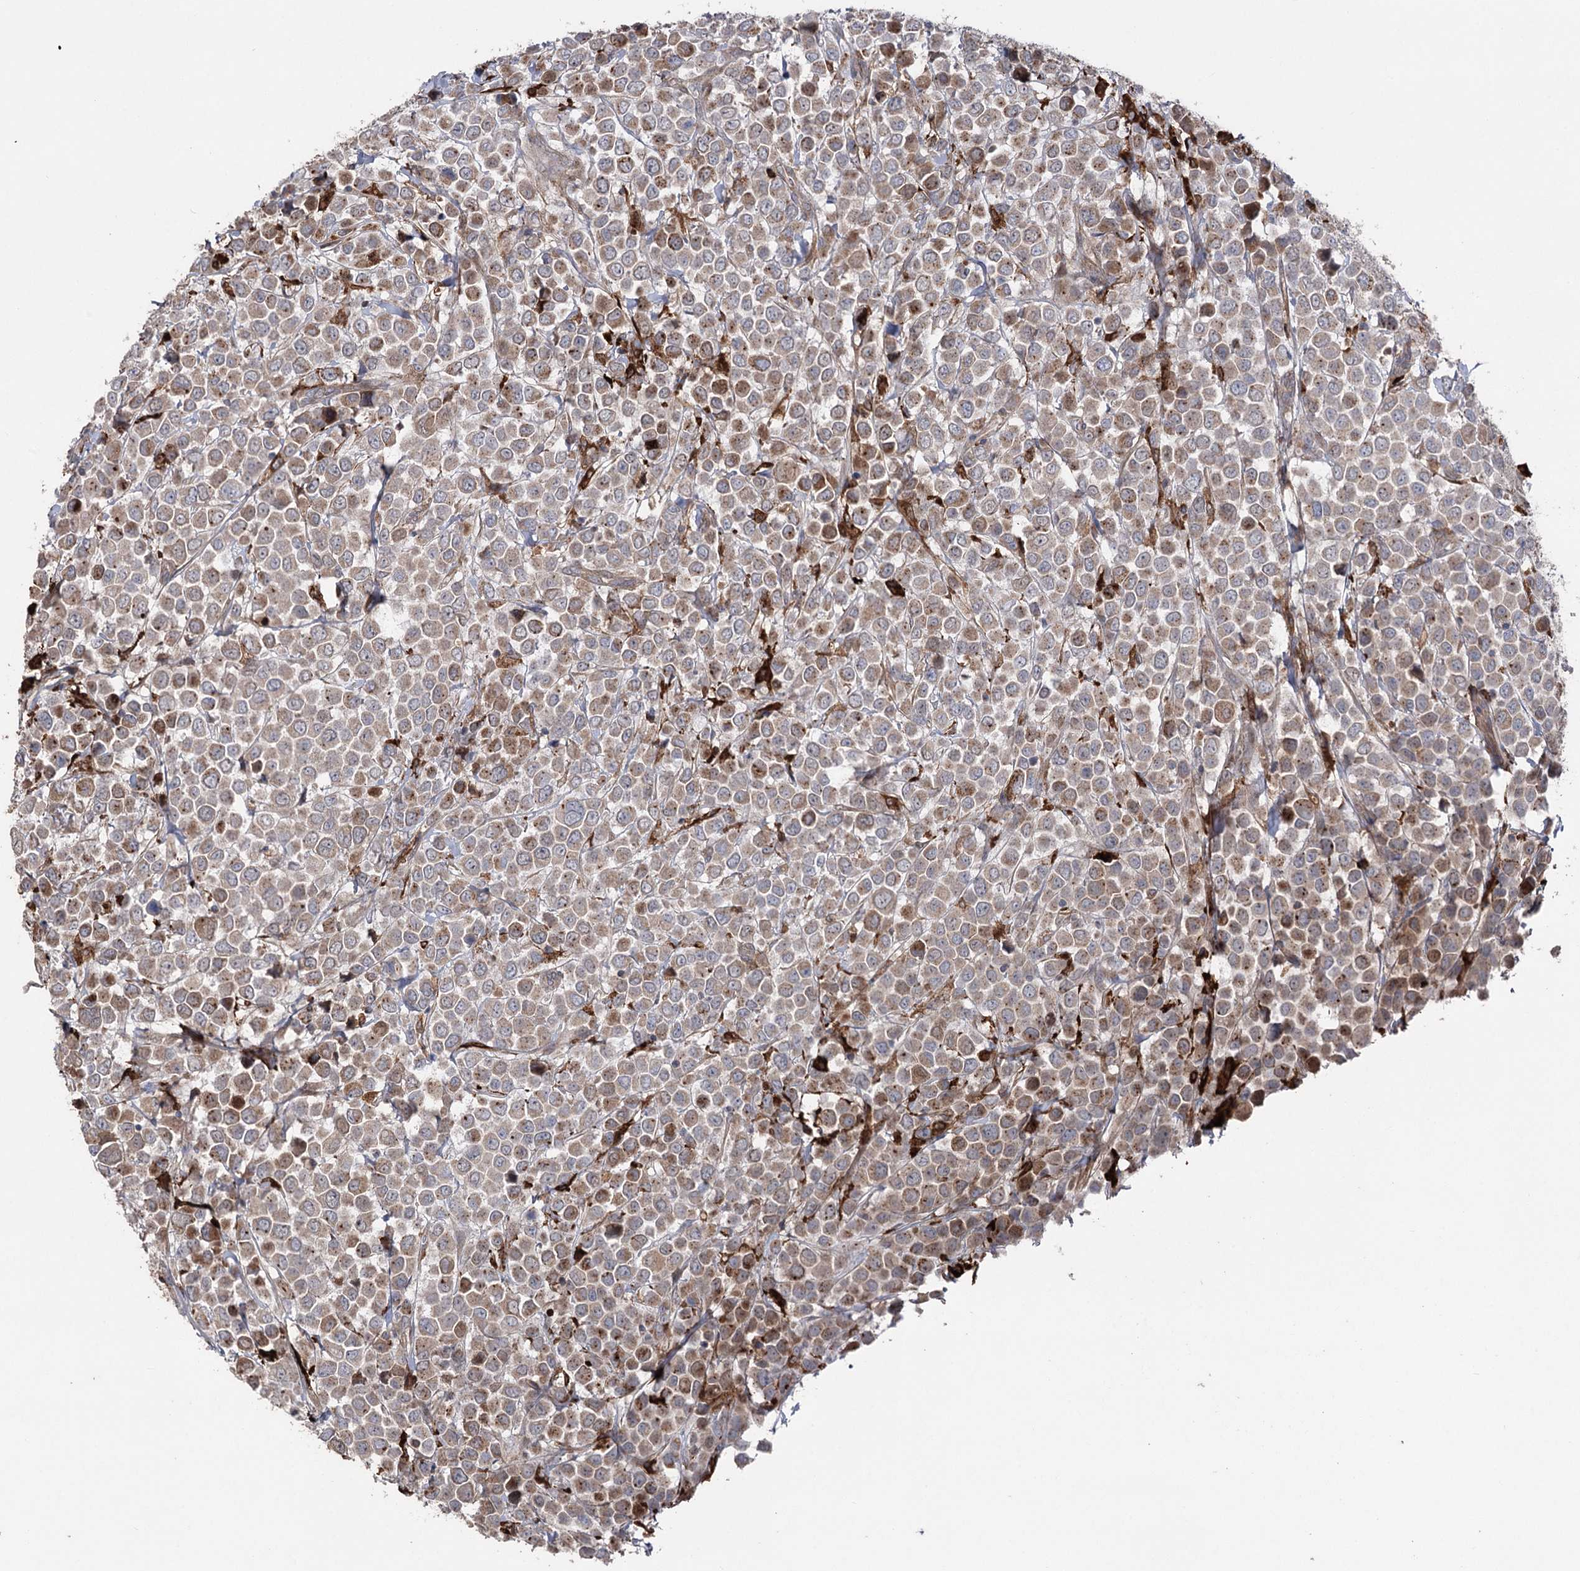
{"staining": {"intensity": "weak", "quantity": ">75%", "location": "cytoplasmic/membranous"}, "tissue": "breast cancer", "cell_type": "Tumor cells", "image_type": "cancer", "snomed": [{"axis": "morphology", "description": "Duct carcinoma"}, {"axis": "topography", "description": "Breast"}], "caption": "A low amount of weak cytoplasmic/membranous expression is present in approximately >75% of tumor cells in breast cancer tissue.", "gene": "OTUD1", "patient": {"sex": "female", "age": 61}}